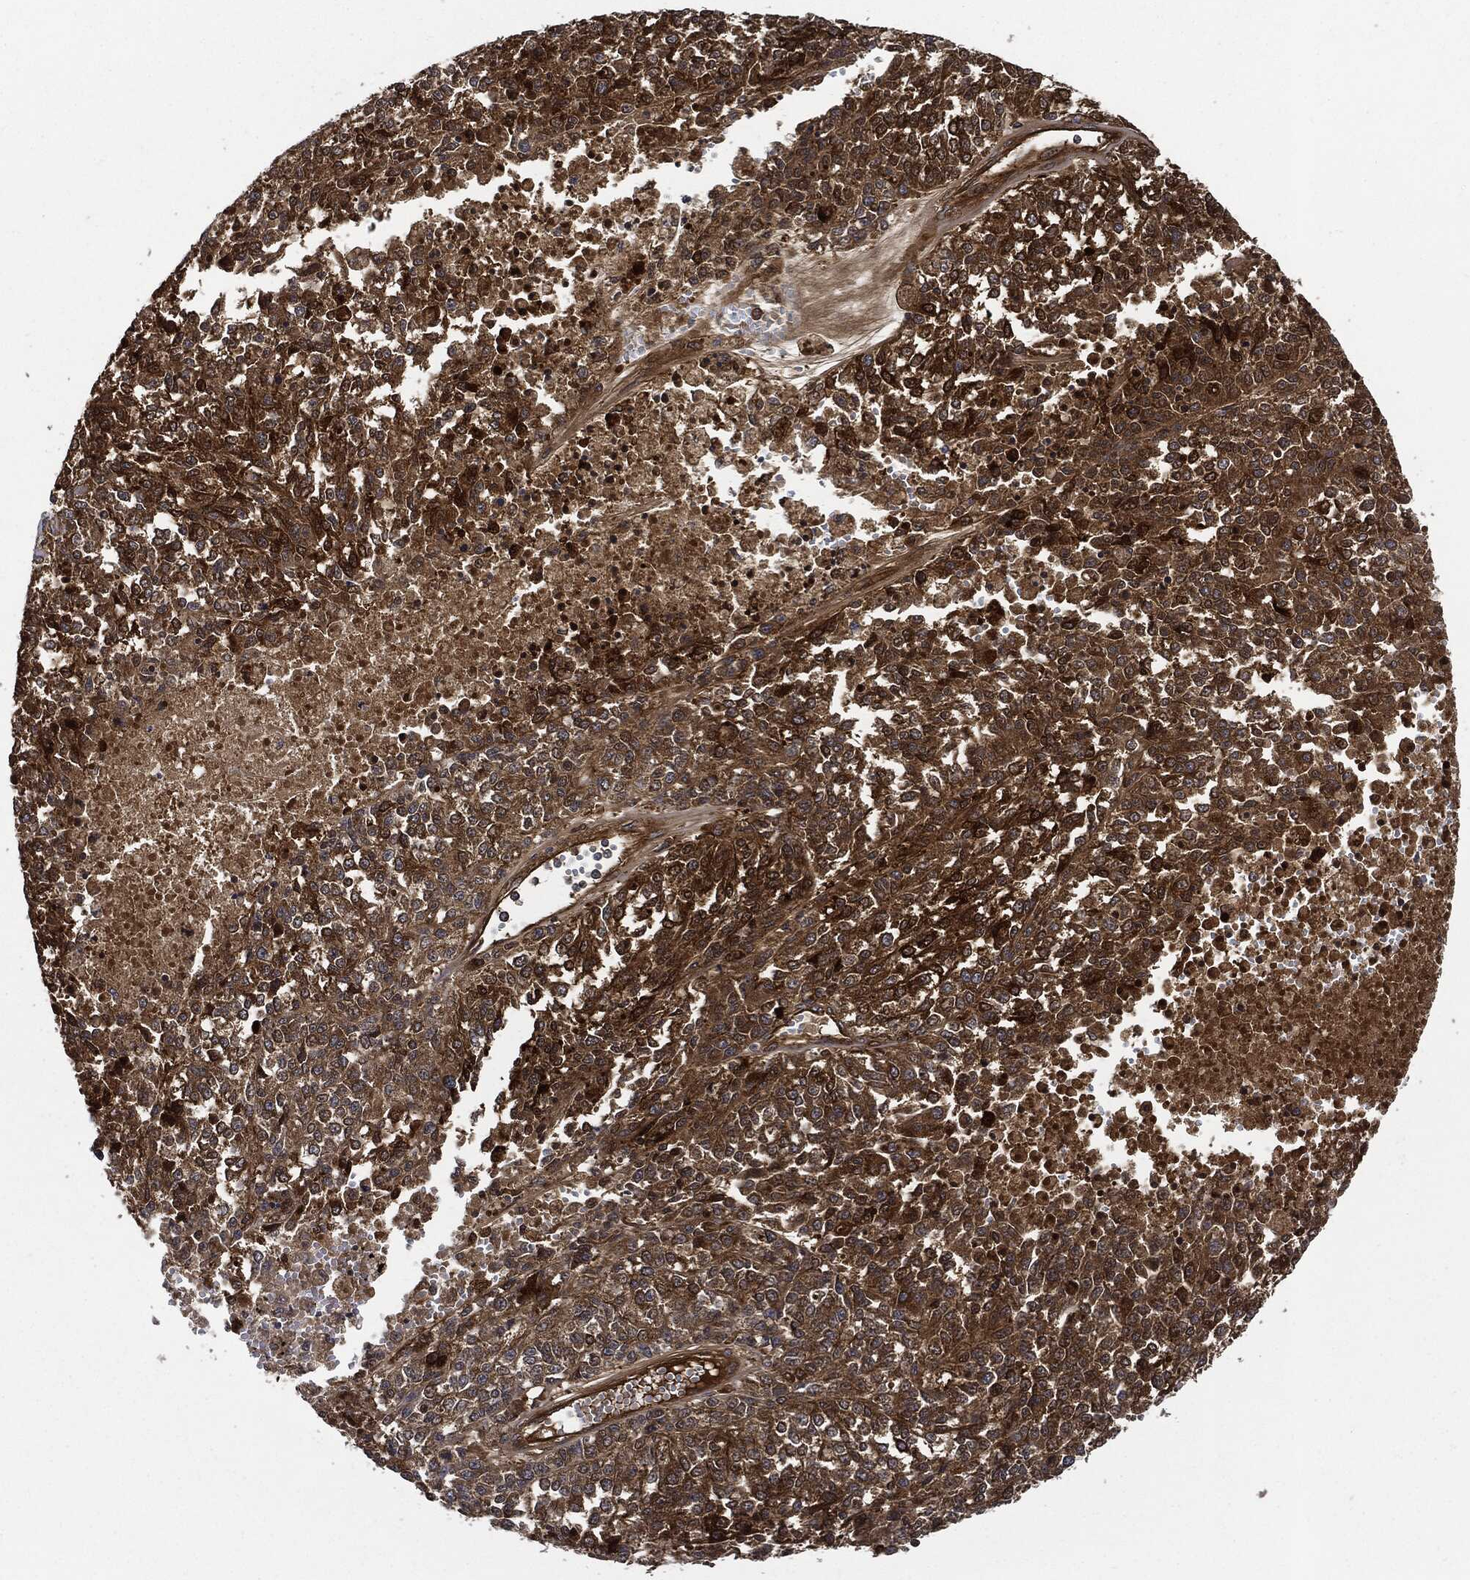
{"staining": {"intensity": "strong", "quantity": ">75%", "location": "cytoplasmic/membranous"}, "tissue": "melanoma", "cell_type": "Tumor cells", "image_type": "cancer", "snomed": [{"axis": "morphology", "description": "Malignant melanoma, Metastatic site"}, {"axis": "topography", "description": "Lymph node"}], "caption": "A photomicrograph of human melanoma stained for a protein displays strong cytoplasmic/membranous brown staining in tumor cells. (DAB IHC with brightfield microscopy, high magnification).", "gene": "XPNPEP1", "patient": {"sex": "female", "age": 64}}